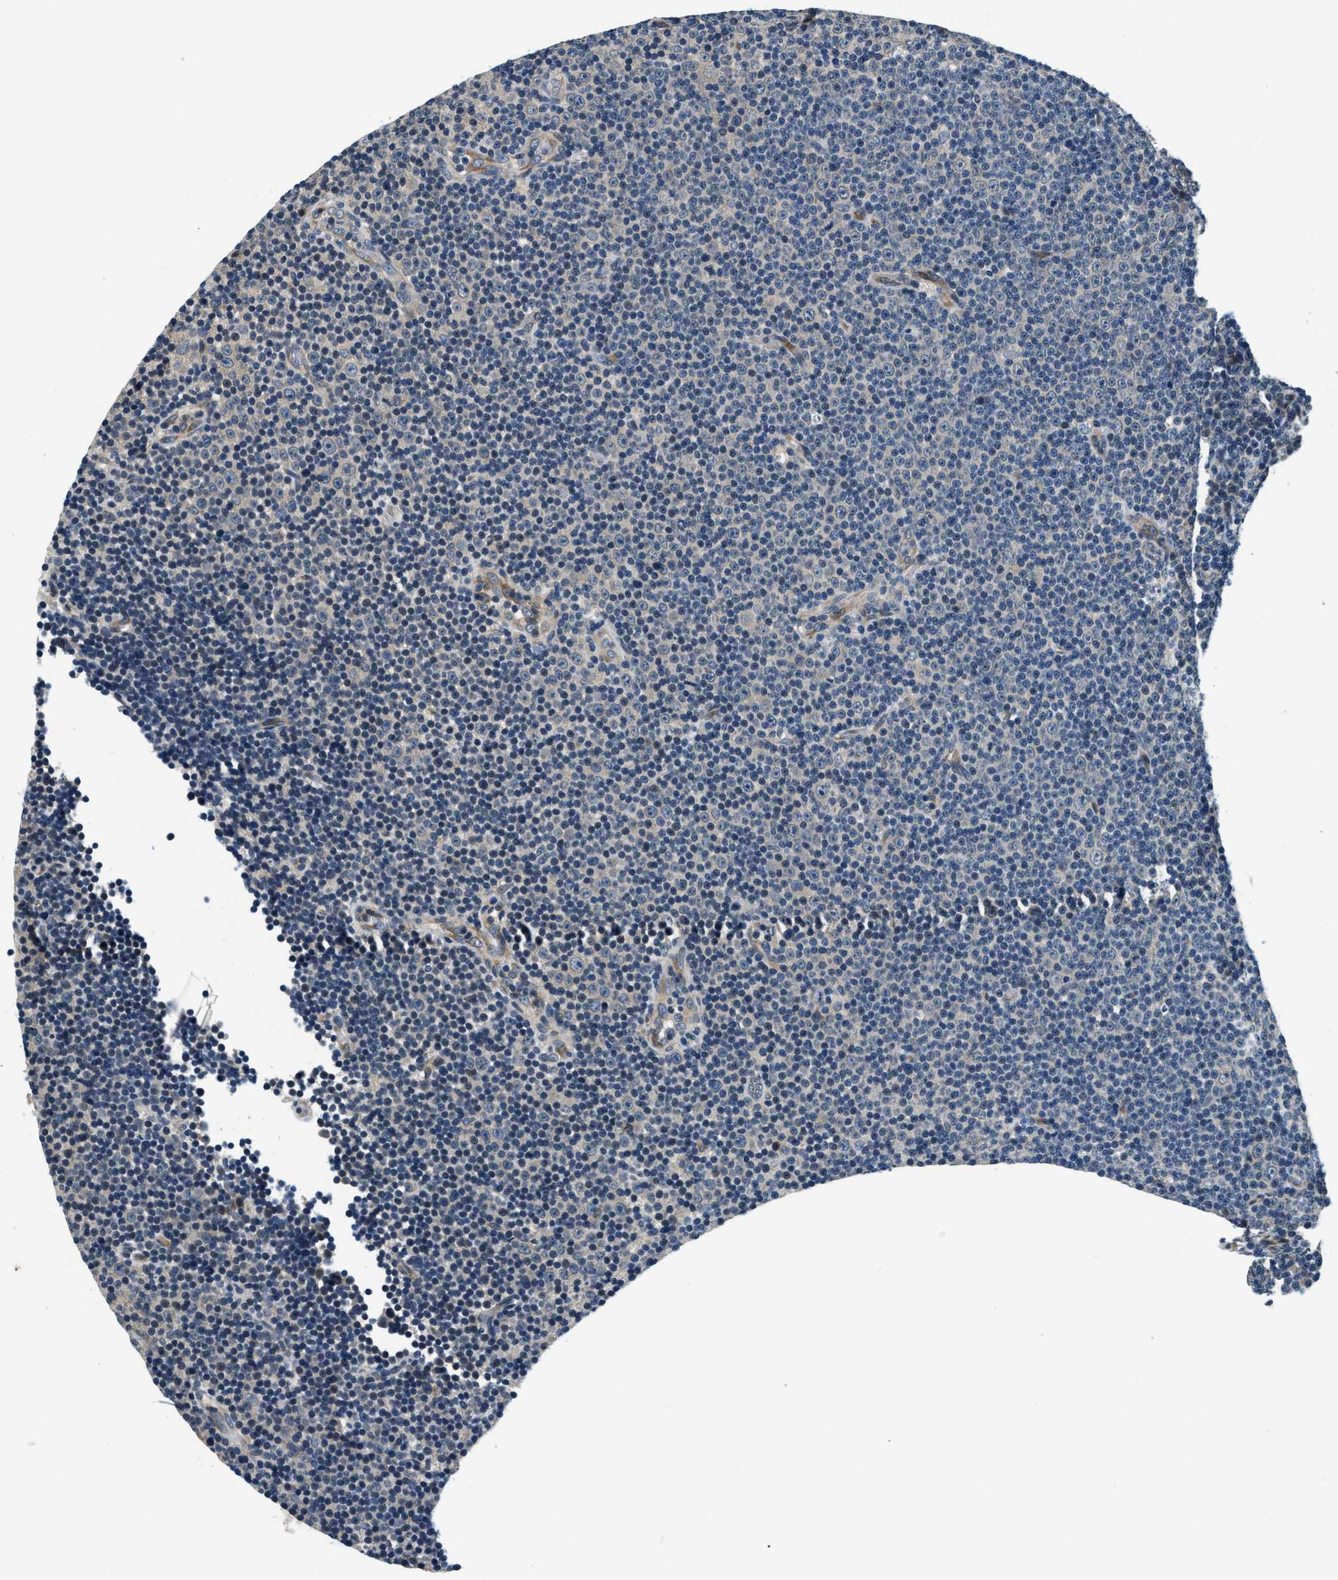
{"staining": {"intensity": "negative", "quantity": "none", "location": "none"}, "tissue": "lymphoma", "cell_type": "Tumor cells", "image_type": "cancer", "snomed": [{"axis": "morphology", "description": "Malignant lymphoma, non-Hodgkin's type, Low grade"}, {"axis": "topography", "description": "Lymph node"}], "caption": "A histopathology image of low-grade malignant lymphoma, non-Hodgkin's type stained for a protein reveals no brown staining in tumor cells.", "gene": "YAE1", "patient": {"sex": "female", "age": 67}}